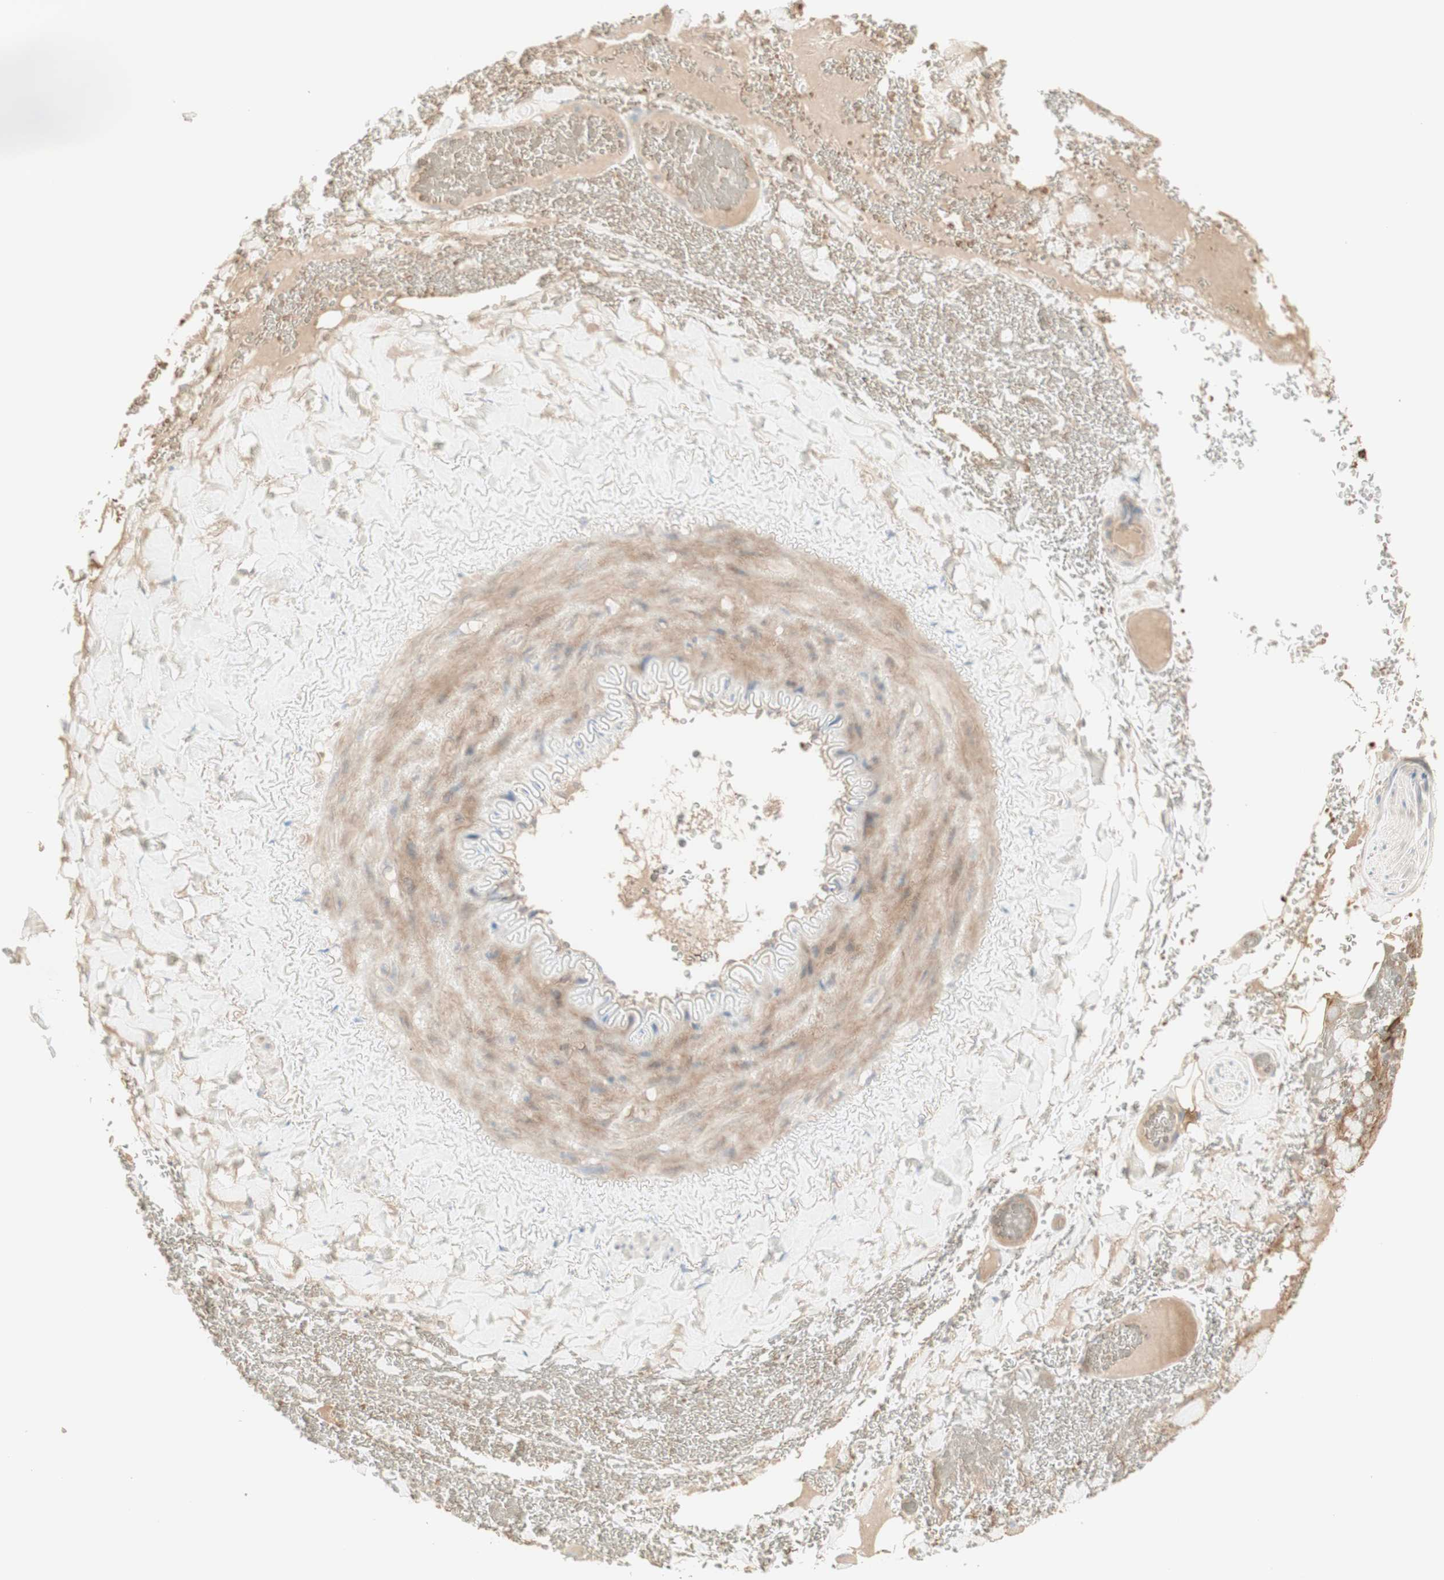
{"staining": {"intensity": "weak", "quantity": "25%-75%", "location": "cytoplasmic/membranous"}, "tissue": "adipose tissue", "cell_type": "Adipocytes", "image_type": "normal", "snomed": [{"axis": "morphology", "description": "Normal tissue, NOS"}, {"axis": "topography", "description": "Peripheral nerve tissue"}], "caption": "A micrograph showing weak cytoplasmic/membranous expression in about 25%-75% of adipocytes in unremarkable adipose tissue, as visualized by brown immunohistochemical staining.", "gene": "PTGER4", "patient": {"sex": "male", "age": 70}}